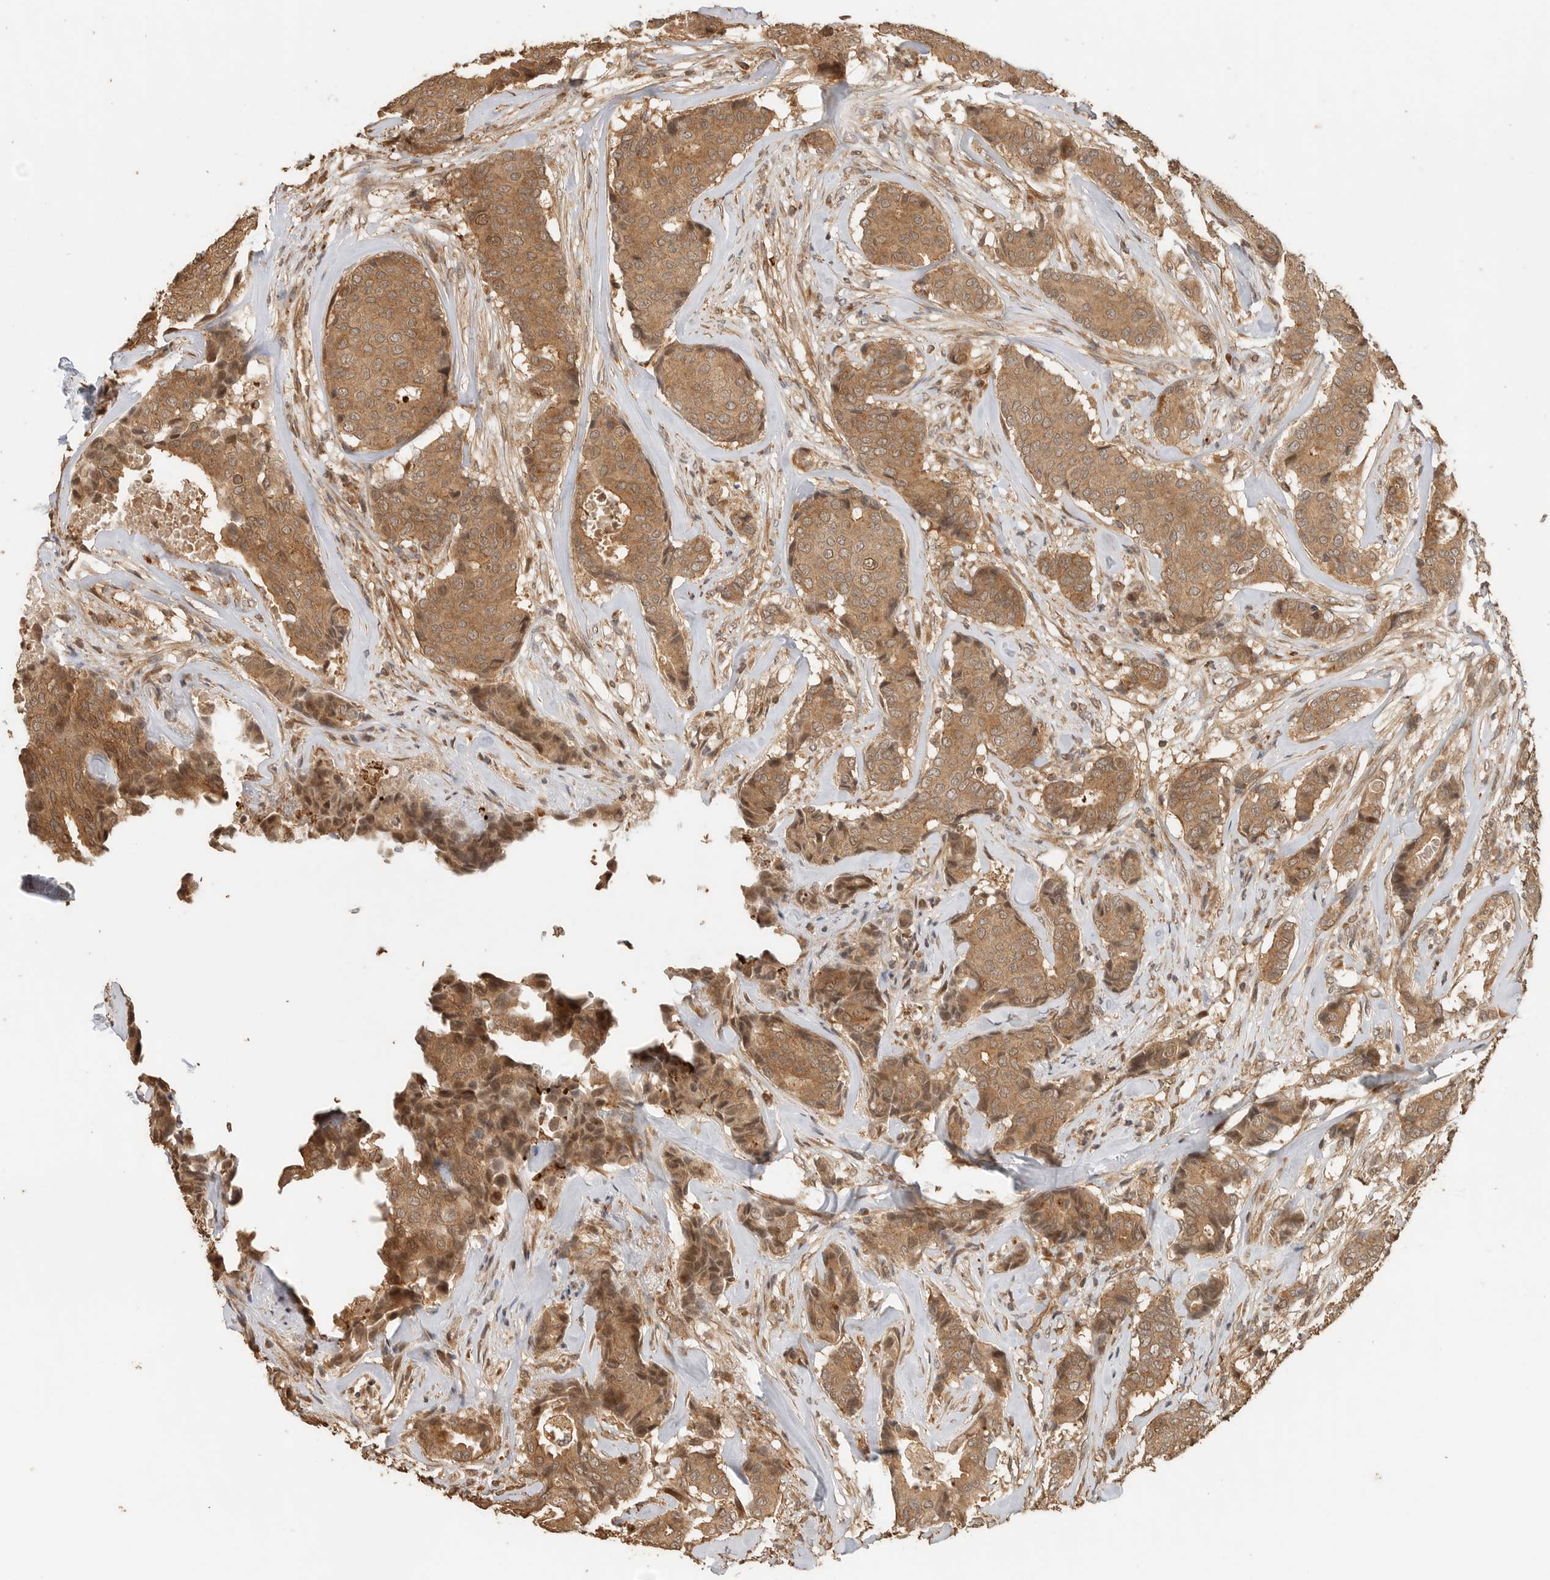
{"staining": {"intensity": "moderate", "quantity": ">75%", "location": "cytoplasmic/membranous"}, "tissue": "breast cancer", "cell_type": "Tumor cells", "image_type": "cancer", "snomed": [{"axis": "morphology", "description": "Duct carcinoma"}, {"axis": "topography", "description": "Breast"}], "caption": "IHC of breast cancer (invasive ductal carcinoma) reveals medium levels of moderate cytoplasmic/membranous positivity in approximately >75% of tumor cells. The staining is performed using DAB (3,3'-diaminobenzidine) brown chromogen to label protein expression. The nuclei are counter-stained blue using hematoxylin.", "gene": "OTUD6B", "patient": {"sex": "female", "age": 75}}